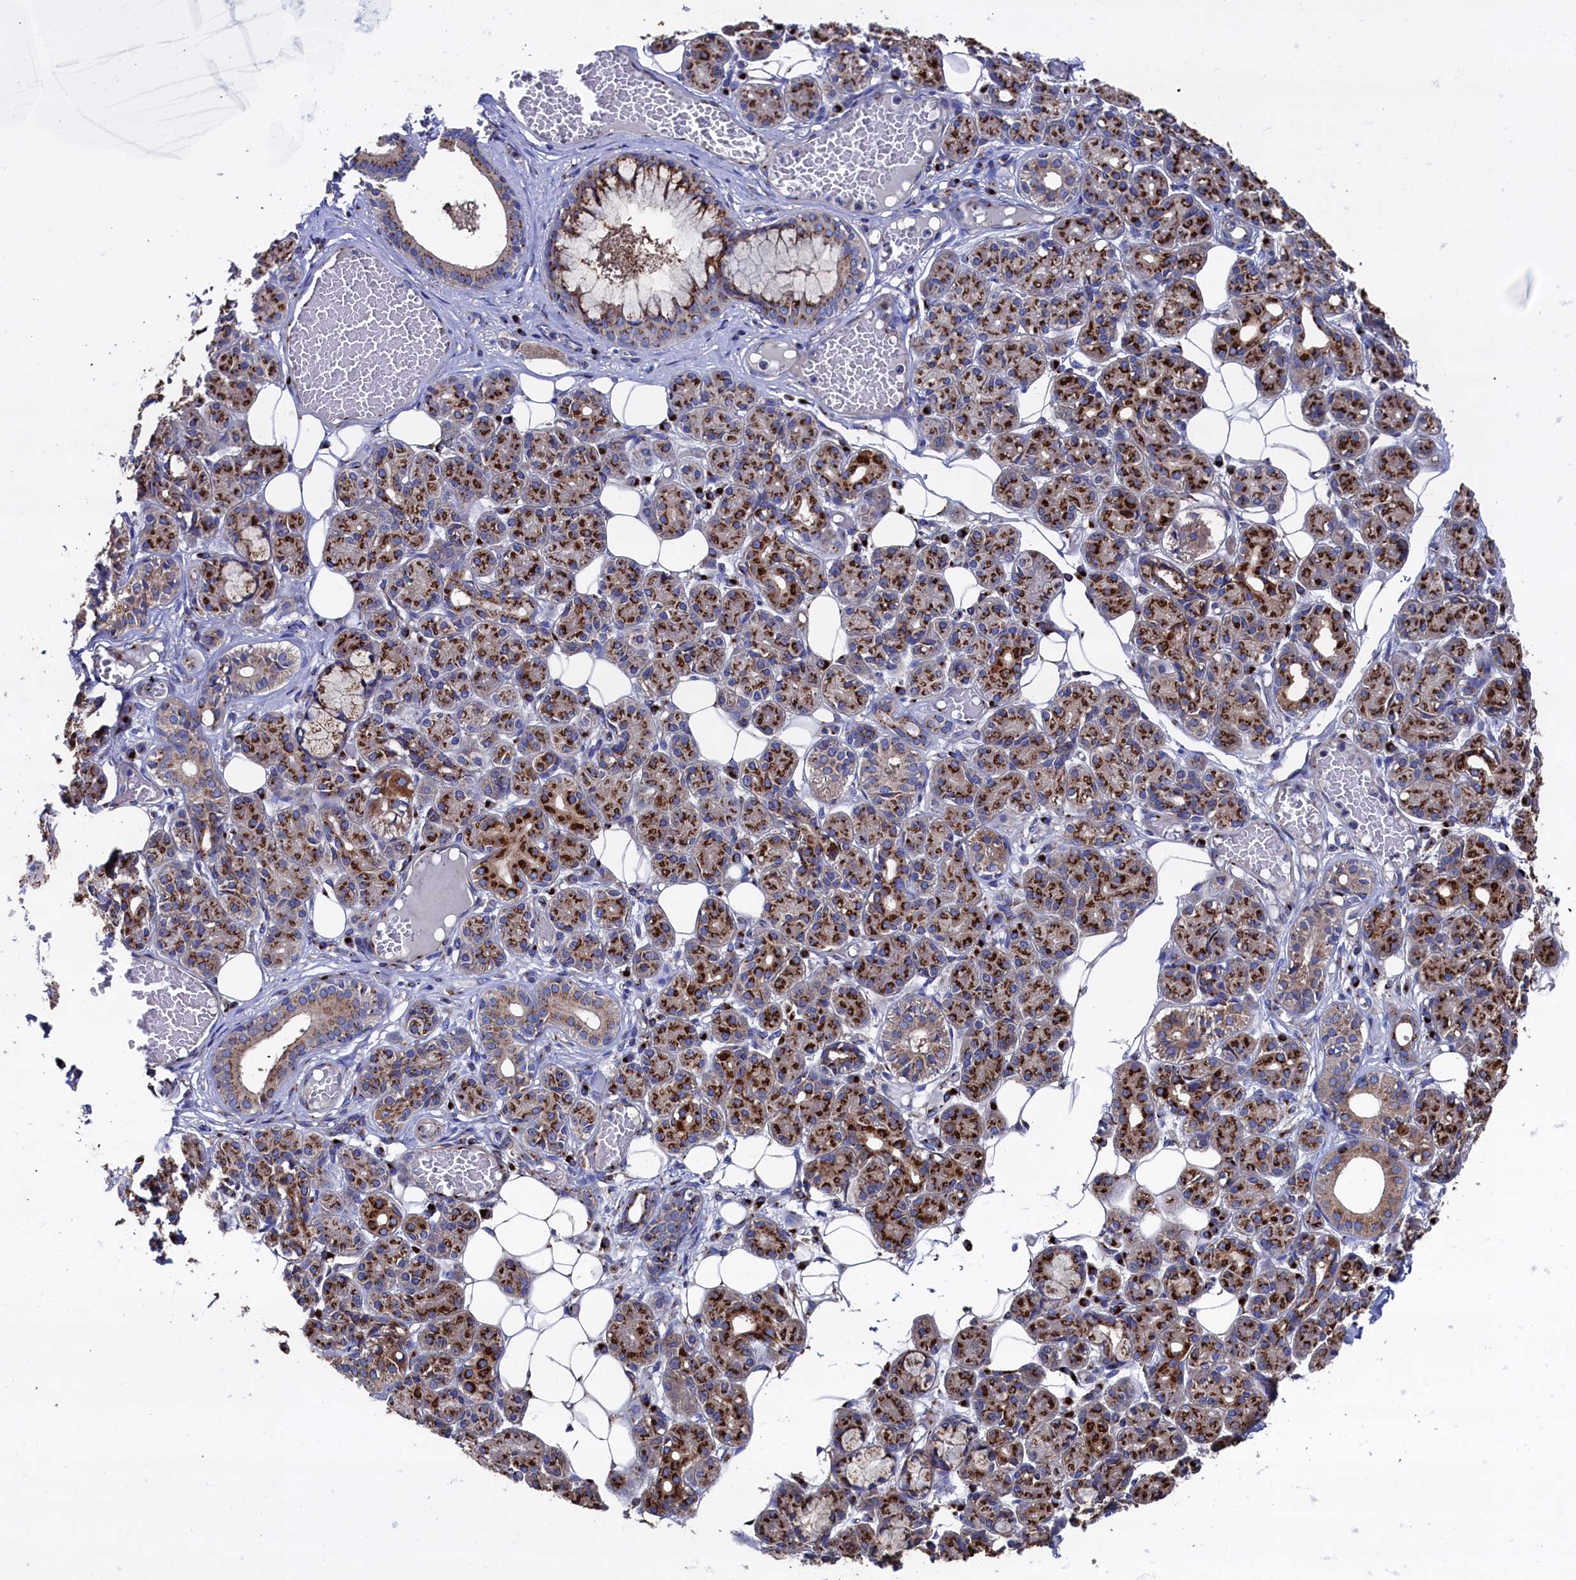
{"staining": {"intensity": "strong", "quantity": ">75%", "location": "cytoplasmic/membranous"}, "tissue": "salivary gland", "cell_type": "Glandular cells", "image_type": "normal", "snomed": [{"axis": "morphology", "description": "Normal tissue, NOS"}, {"axis": "topography", "description": "Salivary gland"}], "caption": "Strong cytoplasmic/membranous protein positivity is seen in approximately >75% of glandular cells in salivary gland. Immunohistochemistry (ihc) stains the protein of interest in brown and the nuclei are stained blue.", "gene": "PRRC1", "patient": {"sex": "male", "age": 63}}